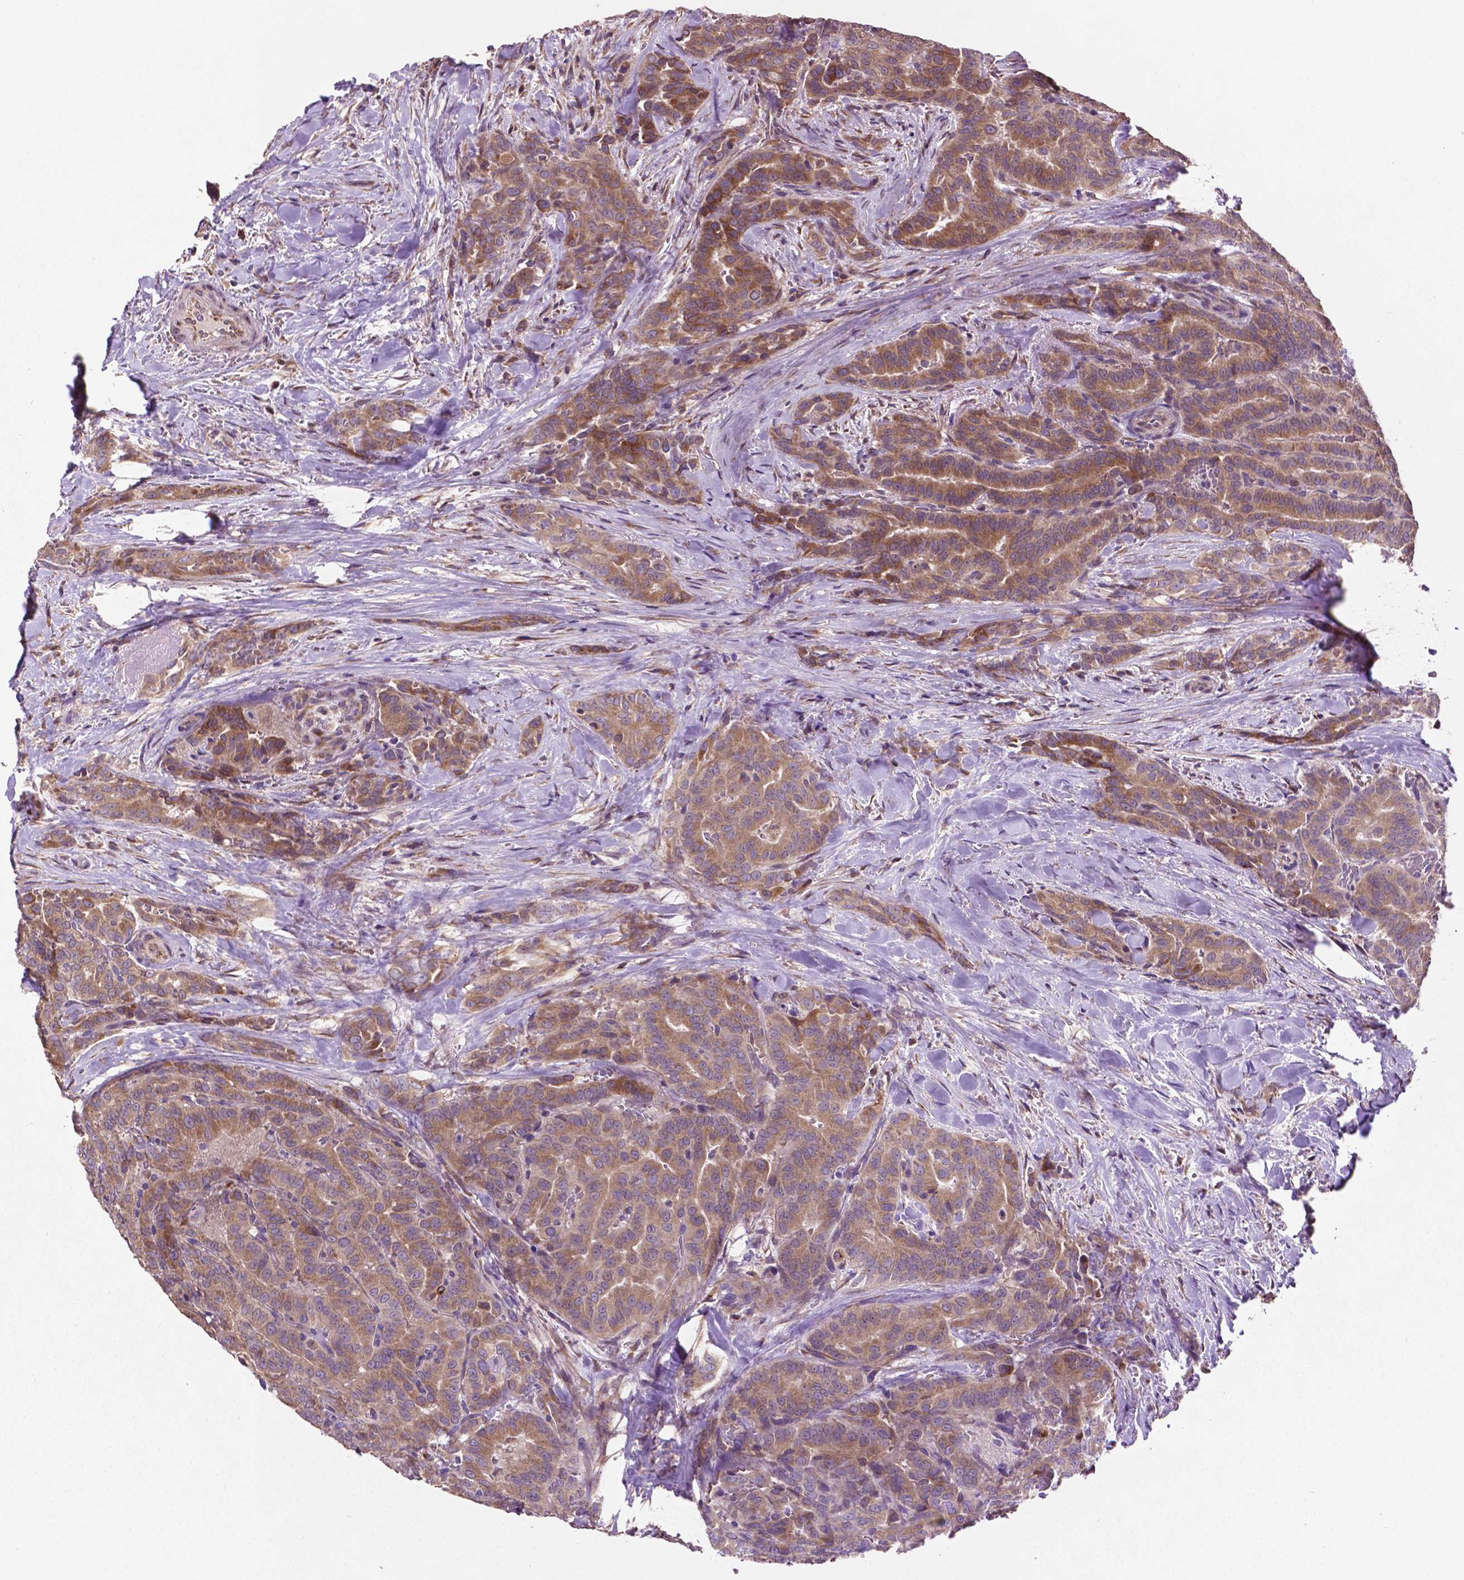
{"staining": {"intensity": "moderate", "quantity": ">75%", "location": "cytoplasmic/membranous"}, "tissue": "thyroid cancer", "cell_type": "Tumor cells", "image_type": "cancer", "snomed": [{"axis": "morphology", "description": "Papillary adenocarcinoma, NOS"}, {"axis": "topography", "description": "Thyroid gland"}], "caption": "A histopathology image showing moderate cytoplasmic/membranous expression in about >75% of tumor cells in papillary adenocarcinoma (thyroid), as visualized by brown immunohistochemical staining.", "gene": "MBTPS1", "patient": {"sex": "male", "age": 61}}